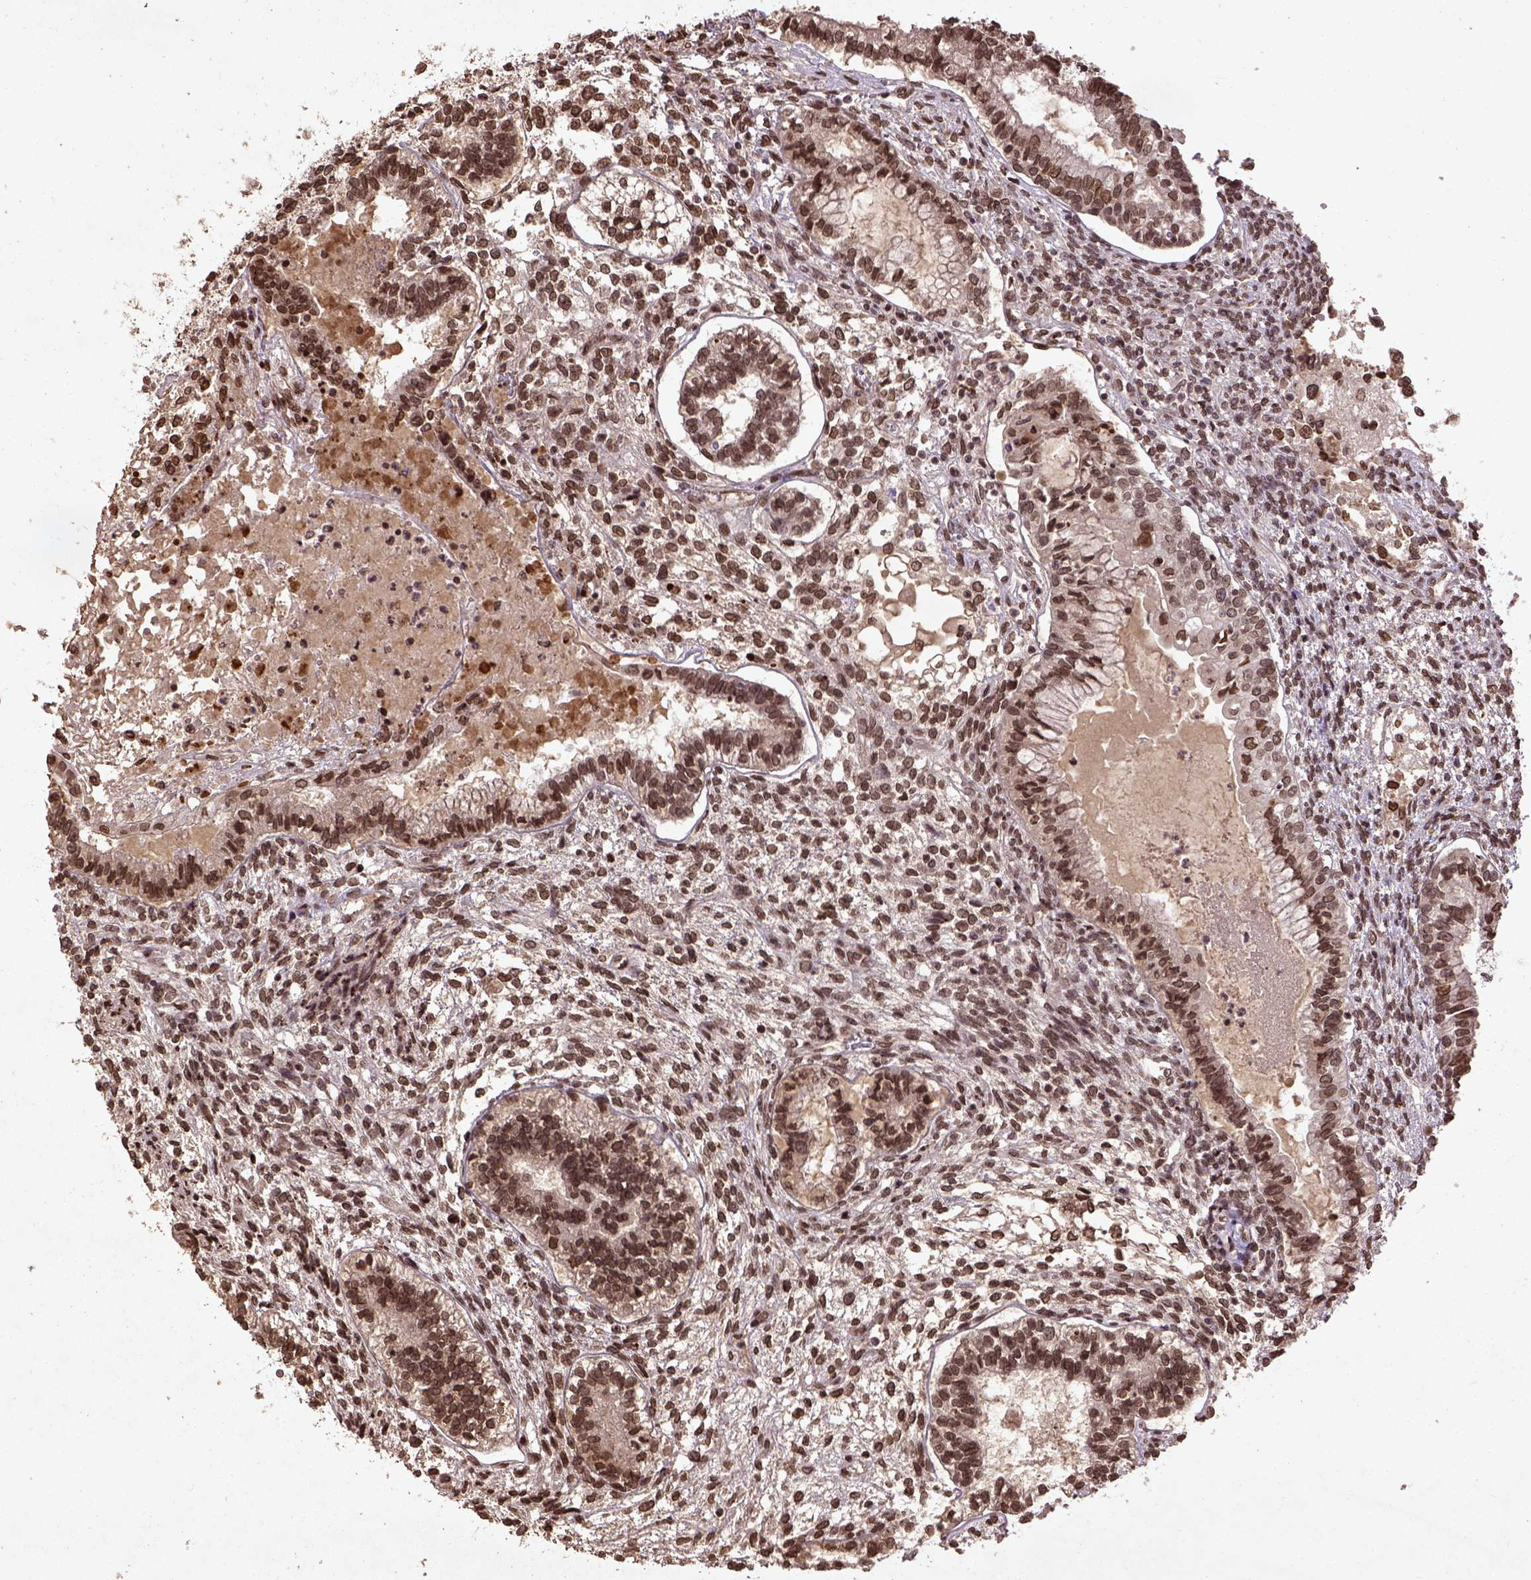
{"staining": {"intensity": "moderate", "quantity": ">75%", "location": "nuclear"}, "tissue": "testis cancer", "cell_type": "Tumor cells", "image_type": "cancer", "snomed": [{"axis": "morphology", "description": "Carcinoma, Embryonal, NOS"}, {"axis": "topography", "description": "Testis"}], "caption": "Brown immunohistochemical staining in embryonal carcinoma (testis) exhibits moderate nuclear expression in about >75% of tumor cells.", "gene": "BANF1", "patient": {"sex": "male", "age": 37}}